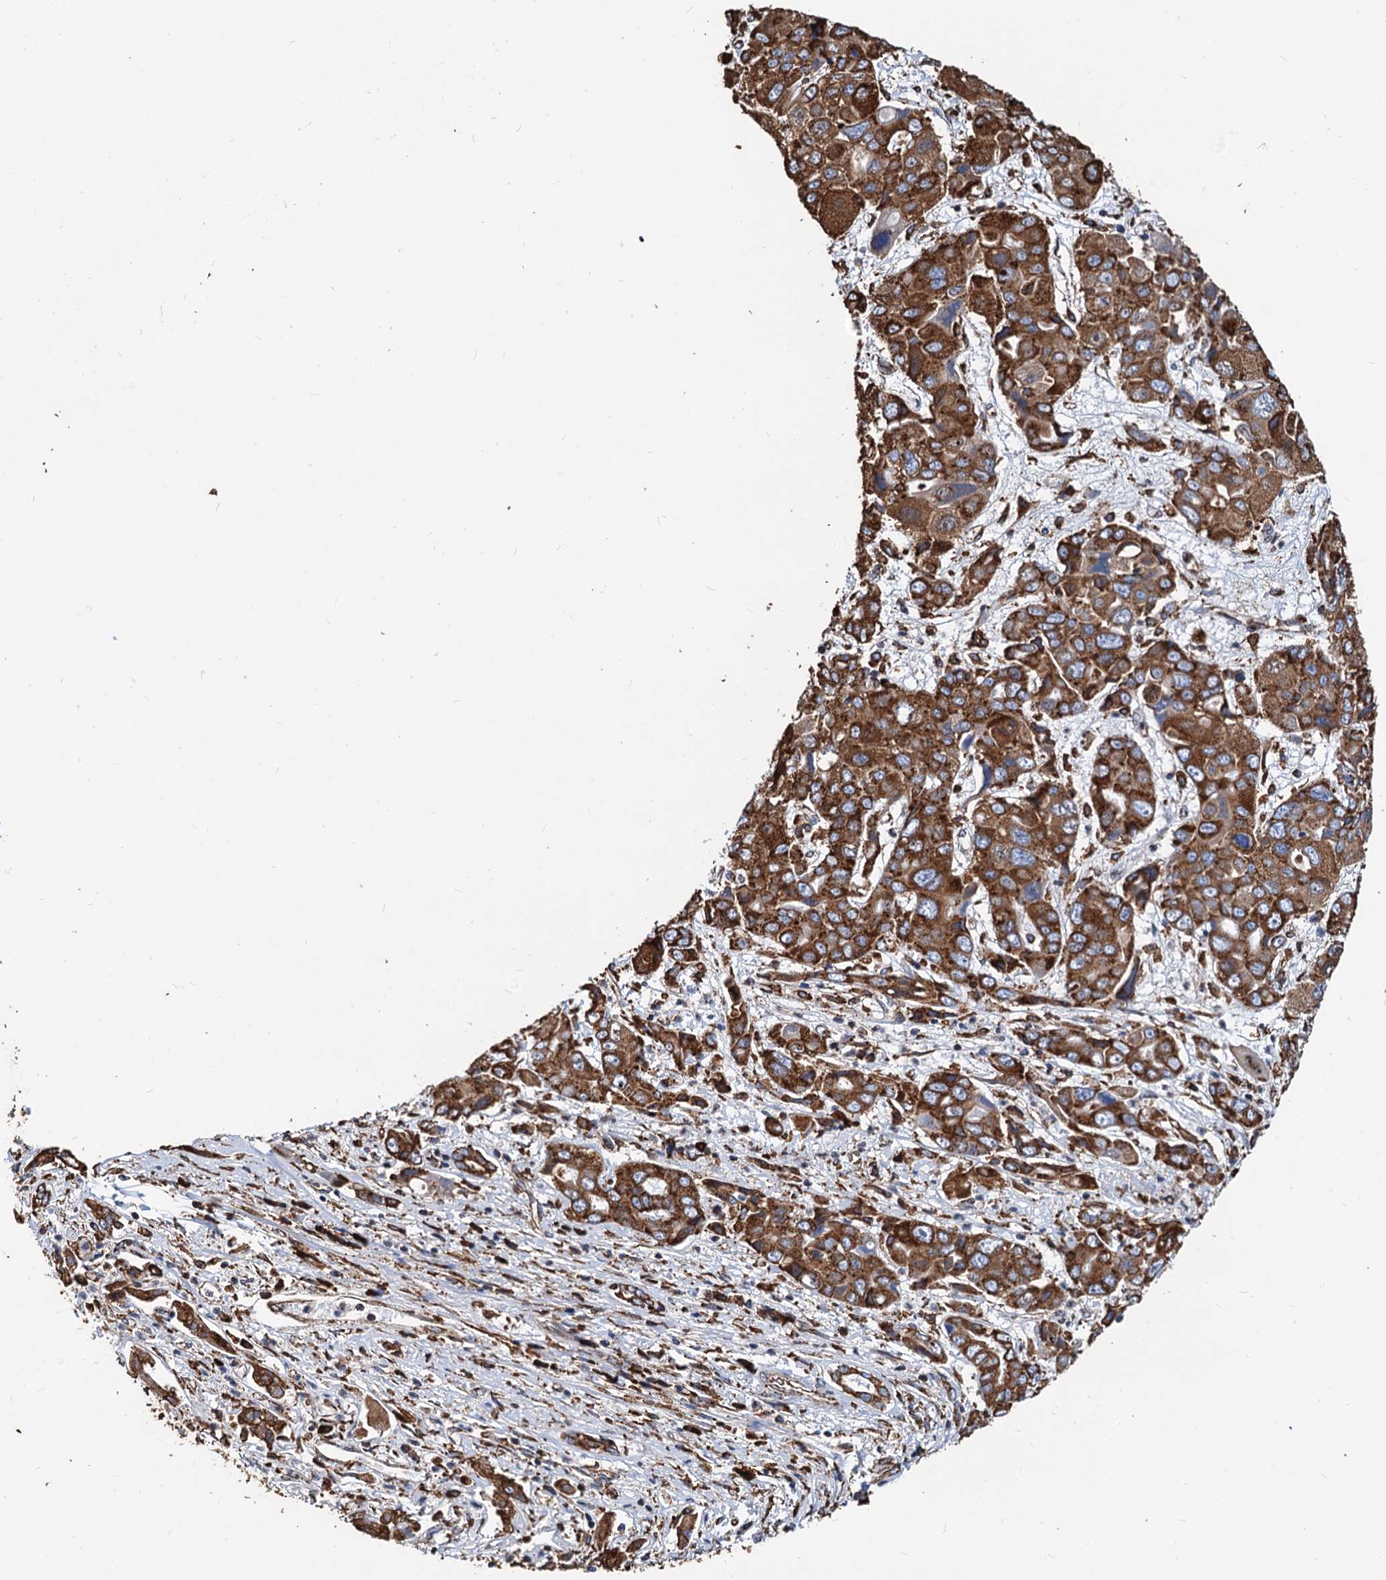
{"staining": {"intensity": "strong", "quantity": ">75%", "location": "cytoplasmic/membranous"}, "tissue": "liver cancer", "cell_type": "Tumor cells", "image_type": "cancer", "snomed": [{"axis": "morphology", "description": "Cholangiocarcinoma"}, {"axis": "topography", "description": "Liver"}], "caption": "Protein expression by IHC displays strong cytoplasmic/membranous expression in about >75% of tumor cells in liver cancer. (Brightfield microscopy of DAB IHC at high magnification).", "gene": "HSPA5", "patient": {"sex": "male", "age": 67}}